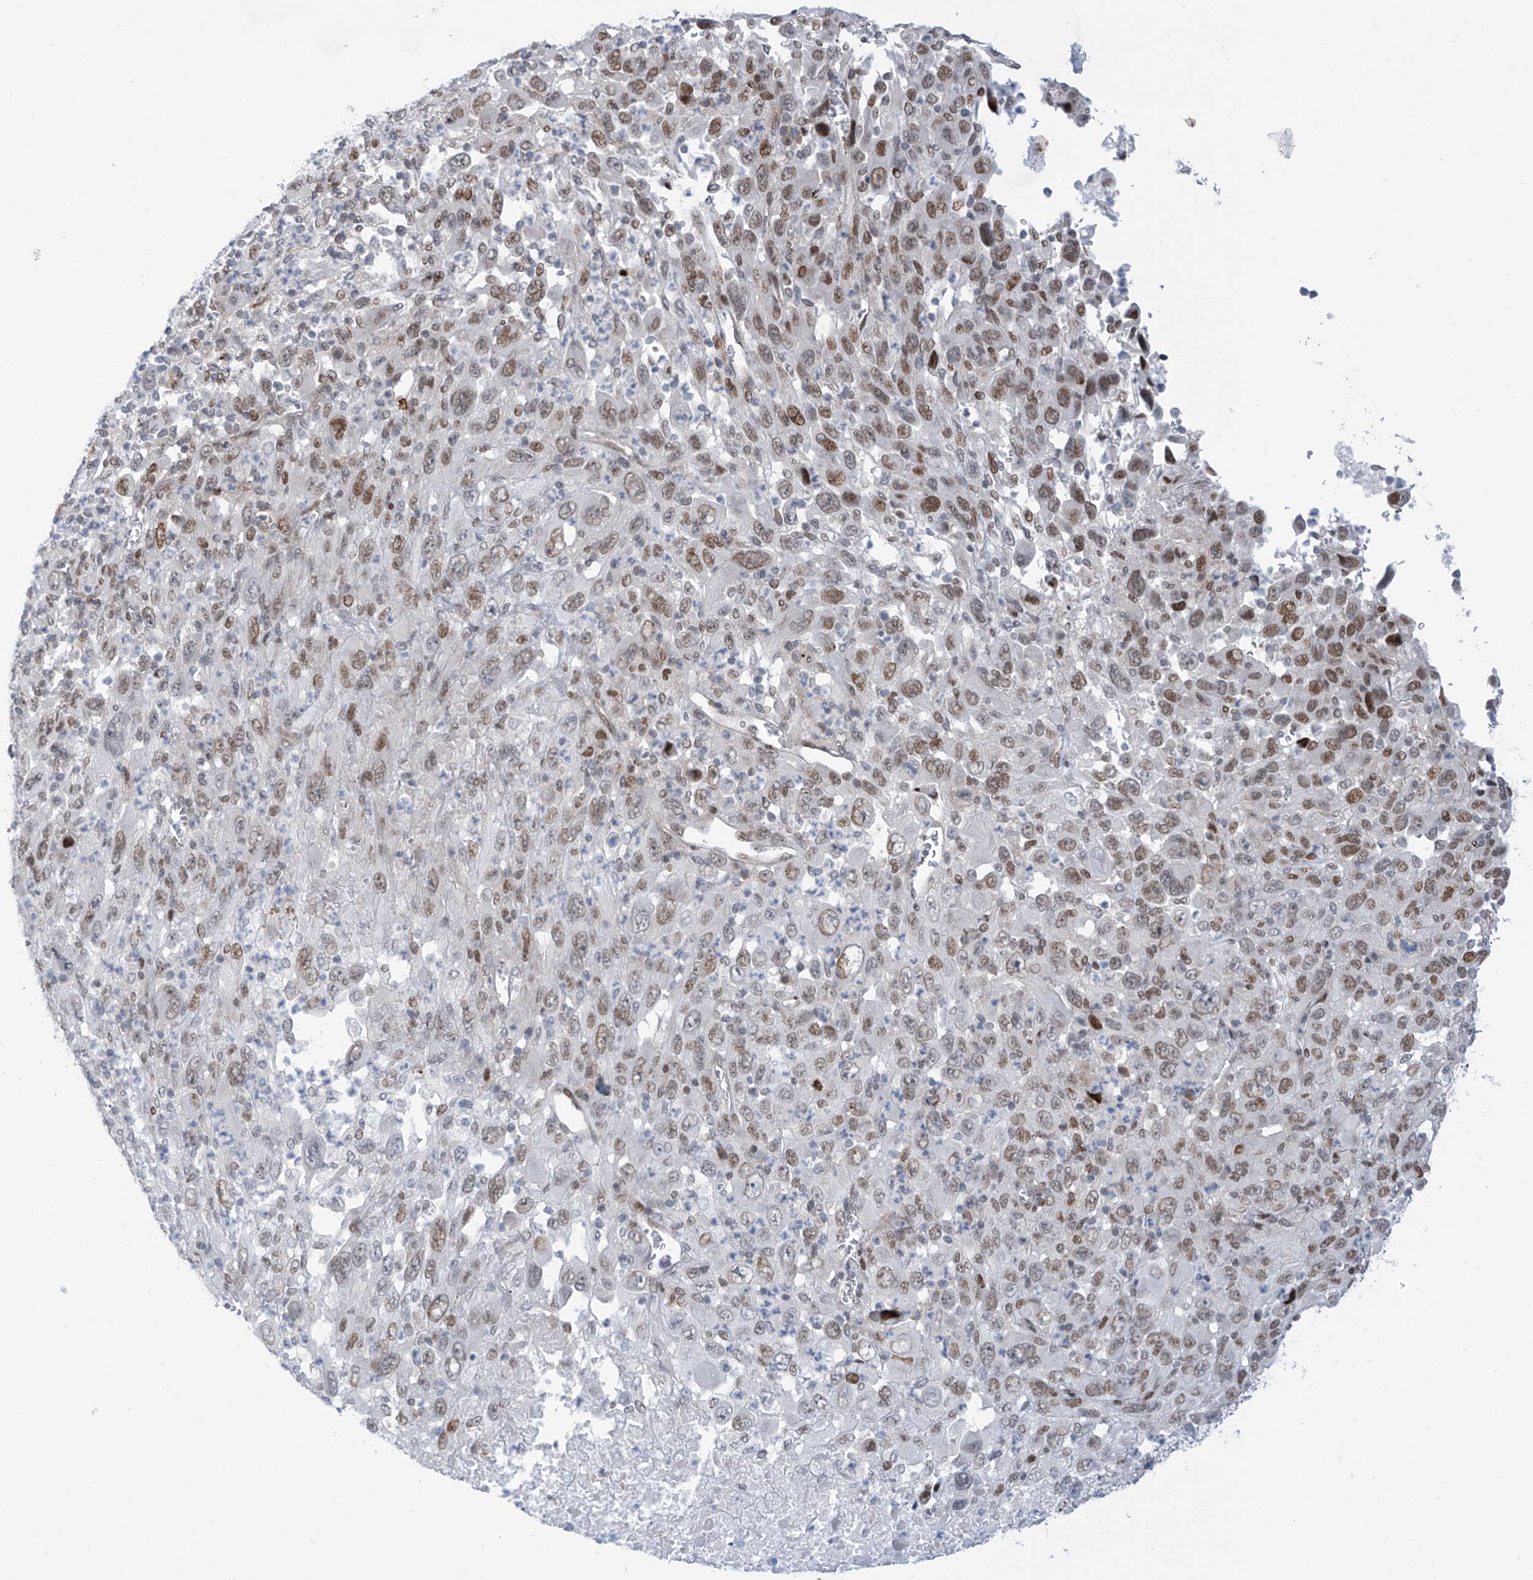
{"staining": {"intensity": "moderate", "quantity": "25%-75%", "location": "nuclear"}, "tissue": "melanoma", "cell_type": "Tumor cells", "image_type": "cancer", "snomed": [{"axis": "morphology", "description": "Malignant melanoma, Metastatic site"}, {"axis": "topography", "description": "Skin"}], "caption": "The photomicrograph displays immunohistochemical staining of malignant melanoma (metastatic site). There is moderate nuclear expression is present in about 25%-75% of tumor cells.", "gene": "LIN9", "patient": {"sex": "female", "age": 56}}